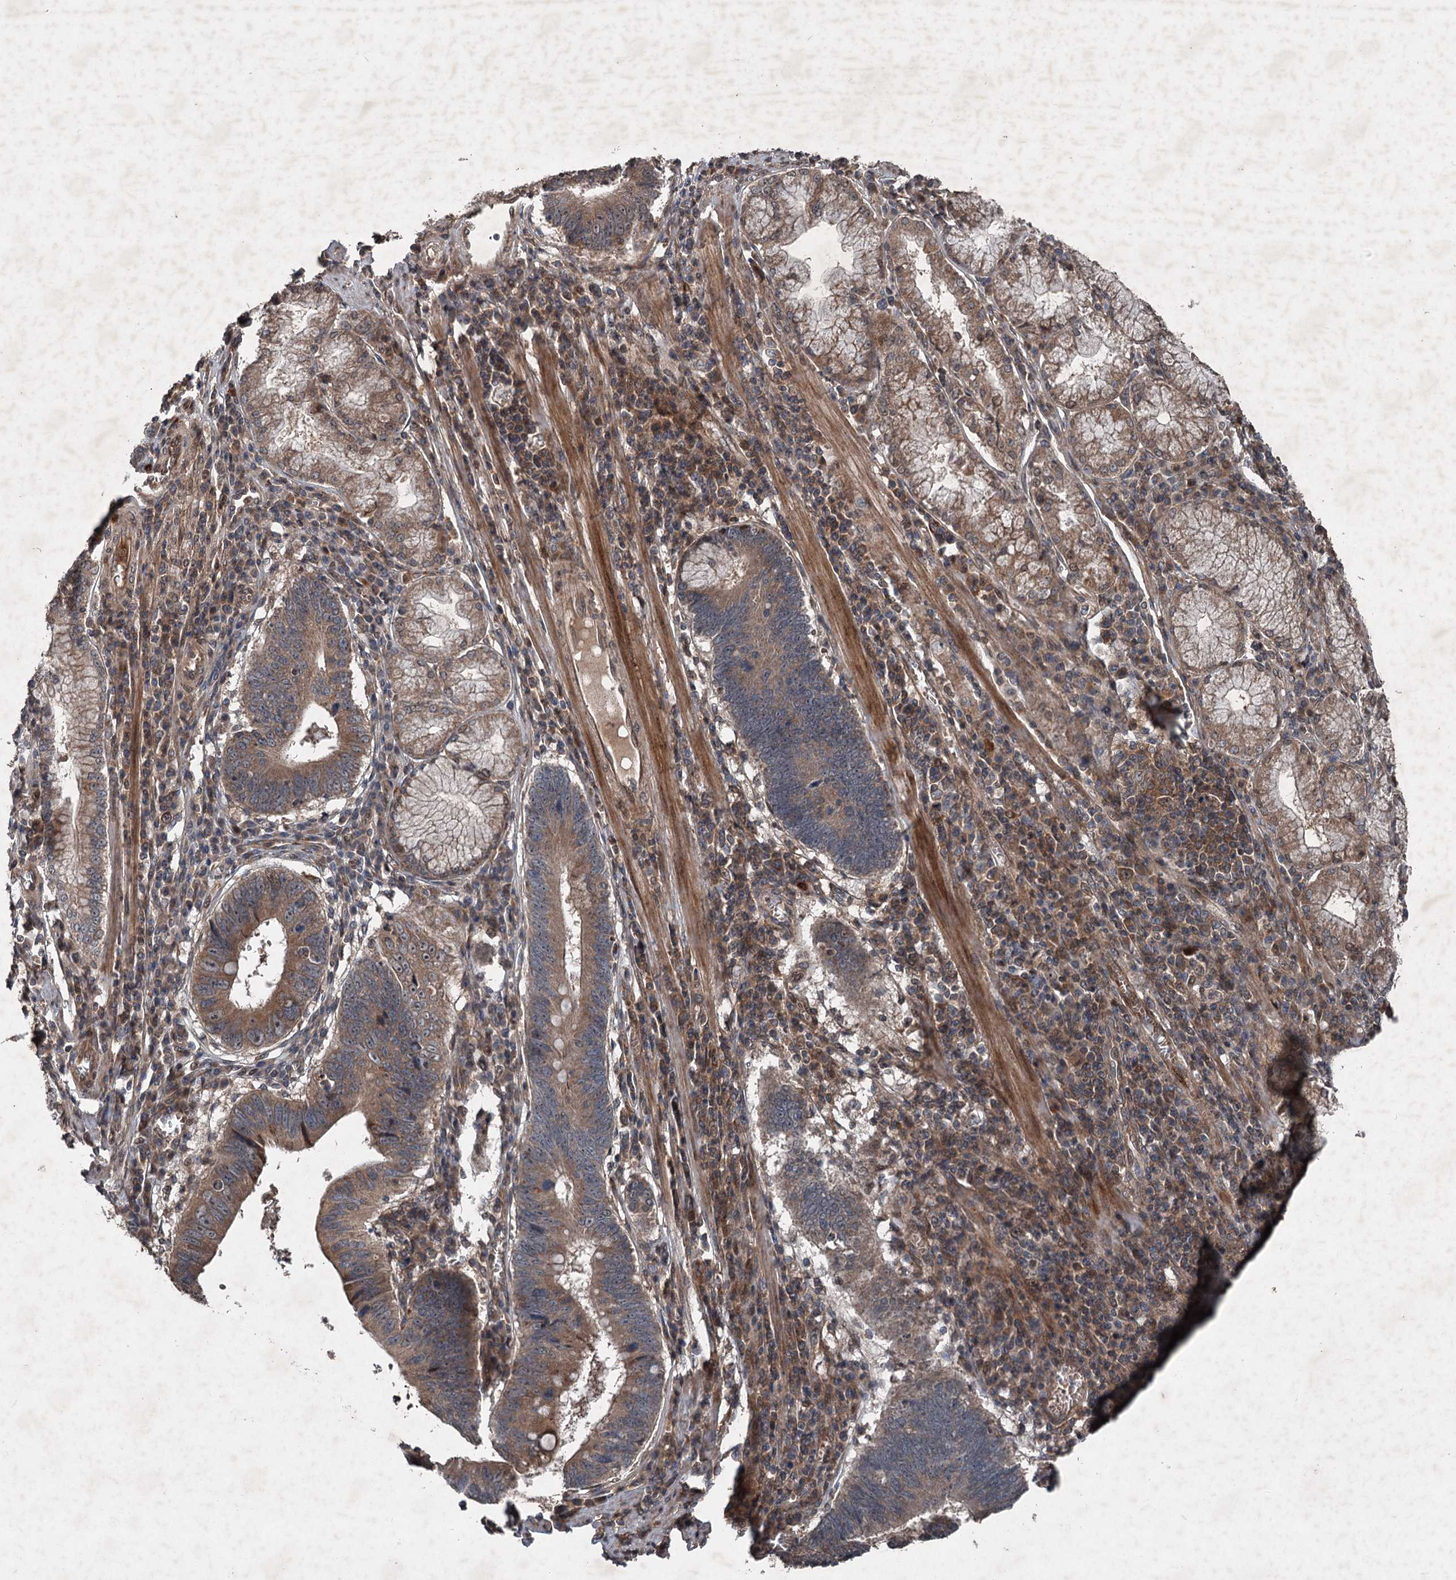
{"staining": {"intensity": "moderate", "quantity": ">75%", "location": "cytoplasmic/membranous"}, "tissue": "stomach cancer", "cell_type": "Tumor cells", "image_type": "cancer", "snomed": [{"axis": "morphology", "description": "Adenocarcinoma, NOS"}, {"axis": "topography", "description": "Stomach"}], "caption": "The photomicrograph reveals immunohistochemical staining of stomach cancer. There is moderate cytoplasmic/membranous staining is present in approximately >75% of tumor cells. Using DAB (brown) and hematoxylin (blue) stains, captured at high magnification using brightfield microscopy.", "gene": "ALAS1", "patient": {"sex": "male", "age": 59}}